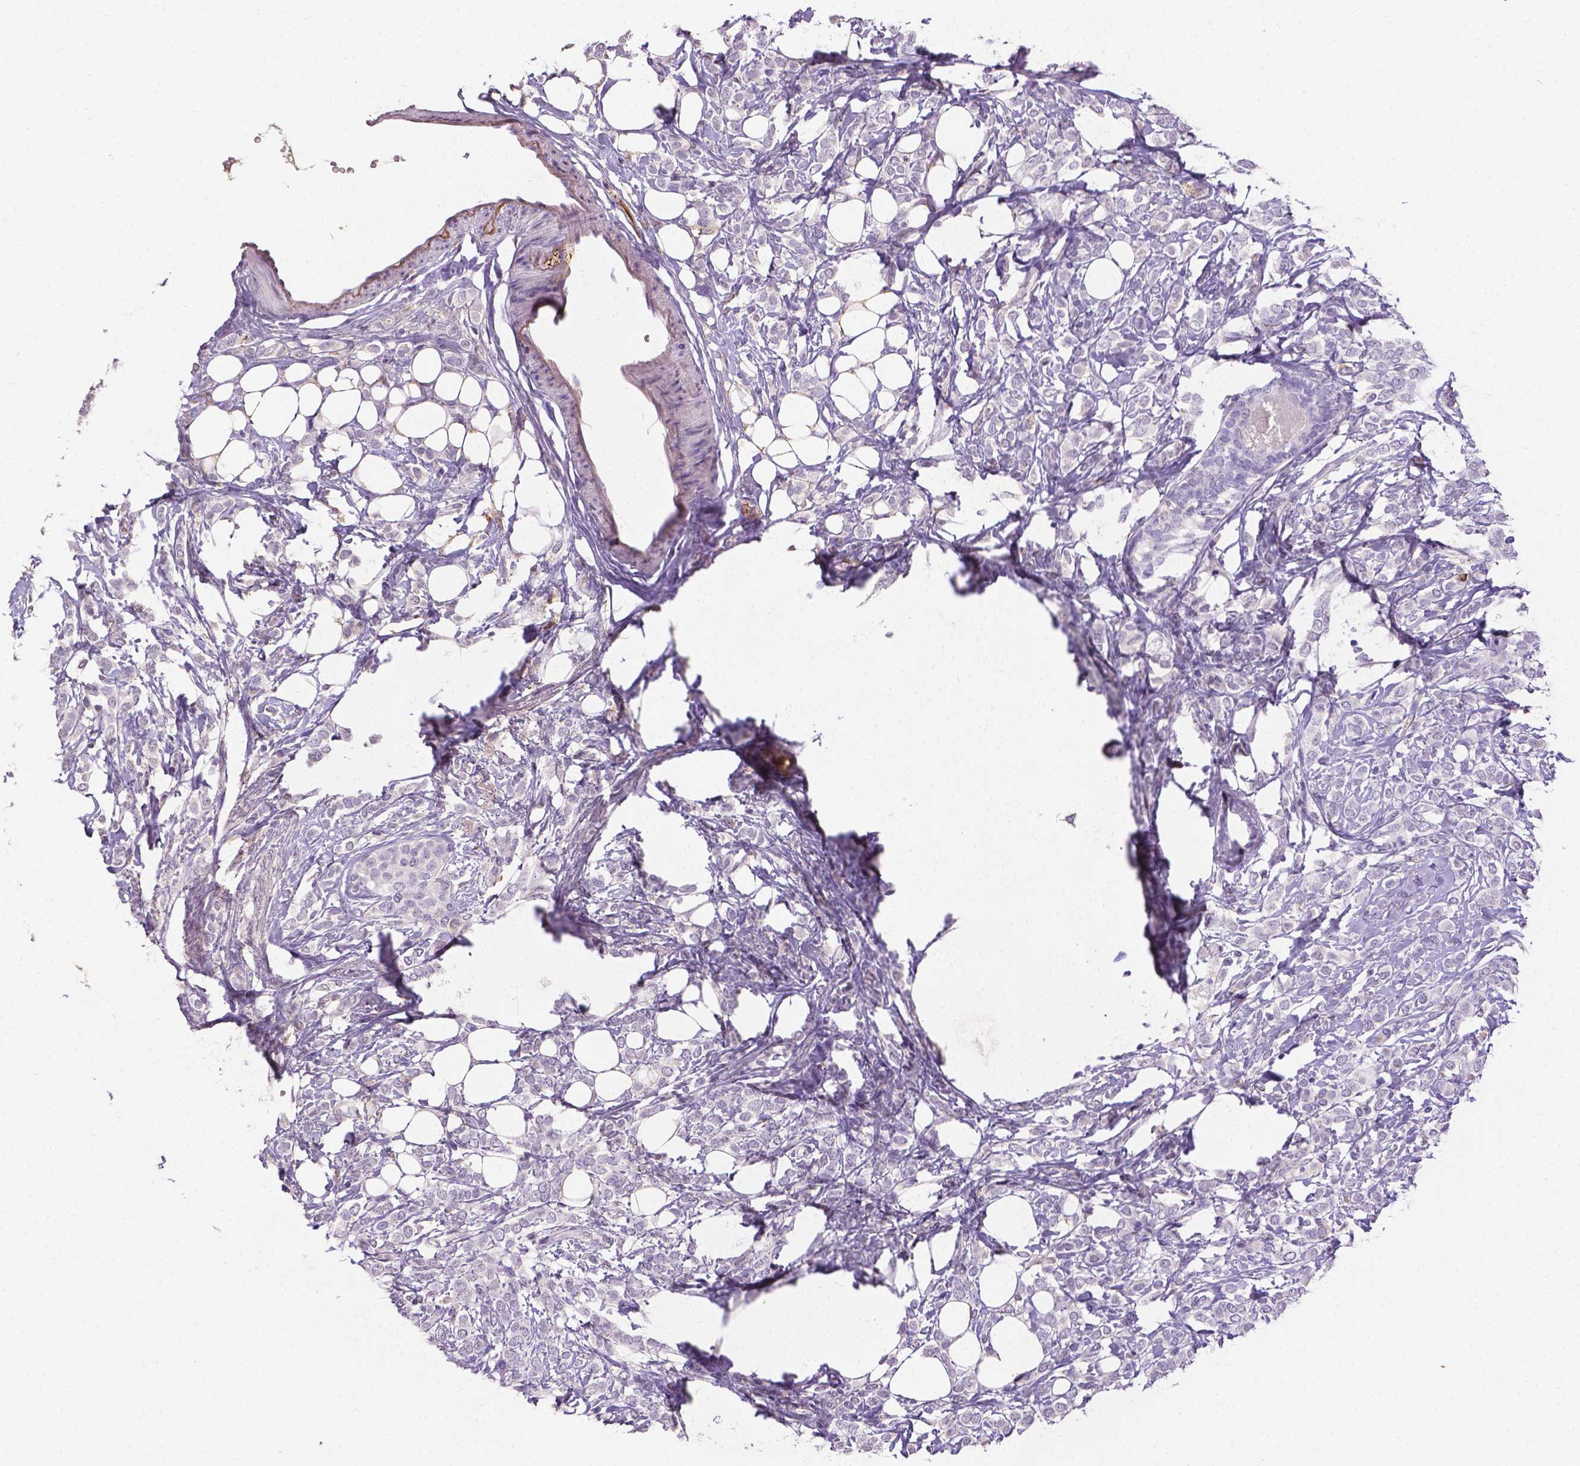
{"staining": {"intensity": "negative", "quantity": "none", "location": "none"}, "tissue": "breast cancer", "cell_type": "Tumor cells", "image_type": "cancer", "snomed": [{"axis": "morphology", "description": "Lobular carcinoma"}, {"axis": "topography", "description": "Breast"}], "caption": "A high-resolution histopathology image shows immunohistochemistry (IHC) staining of breast lobular carcinoma, which demonstrates no significant expression in tumor cells. Nuclei are stained in blue.", "gene": "APOE", "patient": {"sex": "female", "age": 49}}